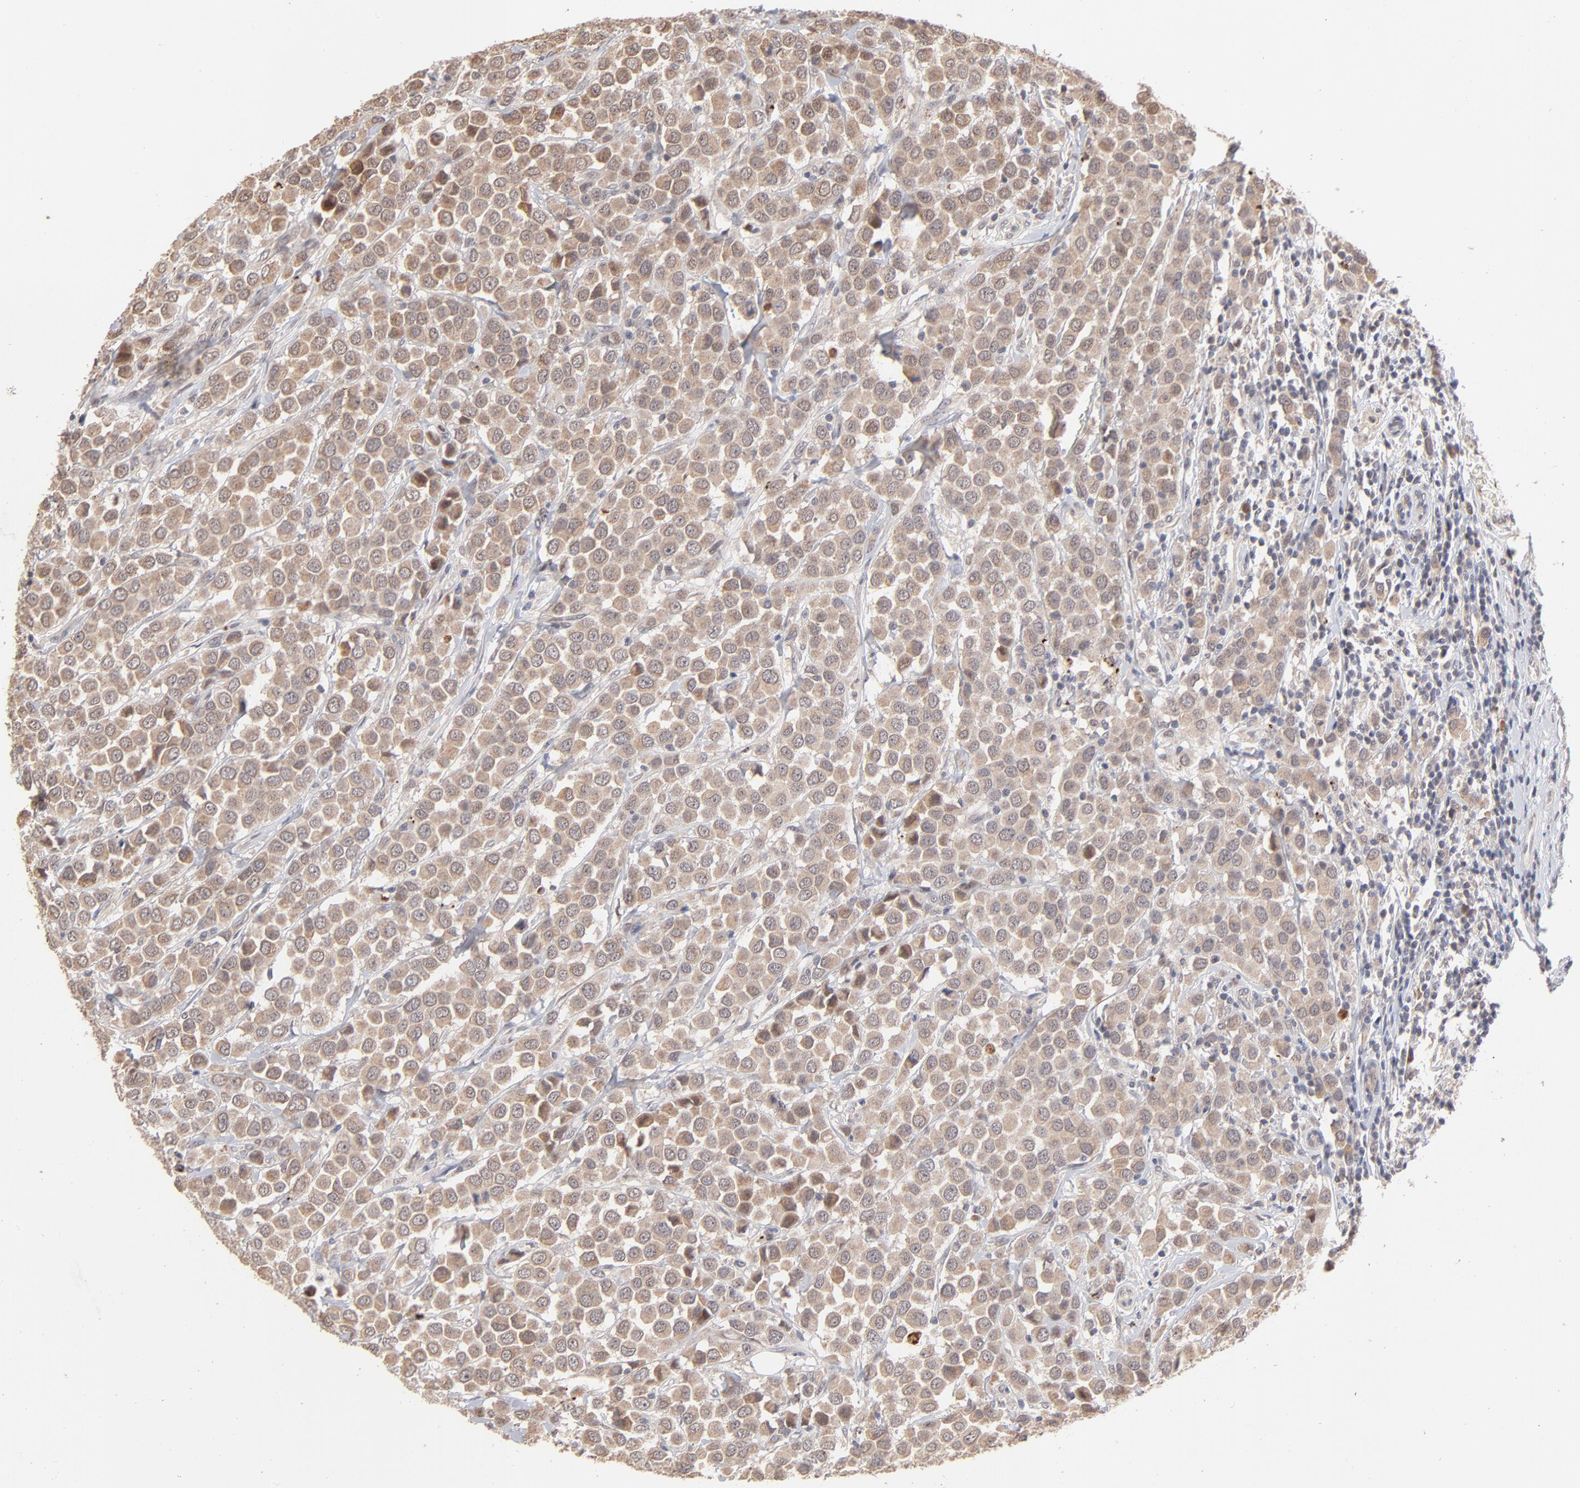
{"staining": {"intensity": "moderate", "quantity": "25%-75%", "location": "cytoplasmic/membranous"}, "tissue": "breast cancer", "cell_type": "Tumor cells", "image_type": "cancer", "snomed": [{"axis": "morphology", "description": "Duct carcinoma"}, {"axis": "topography", "description": "Breast"}], "caption": "A histopathology image showing moderate cytoplasmic/membranous expression in approximately 25%-75% of tumor cells in breast cancer (invasive ductal carcinoma), as visualized by brown immunohistochemical staining.", "gene": "MSL2", "patient": {"sex": "female", "age": 61}}